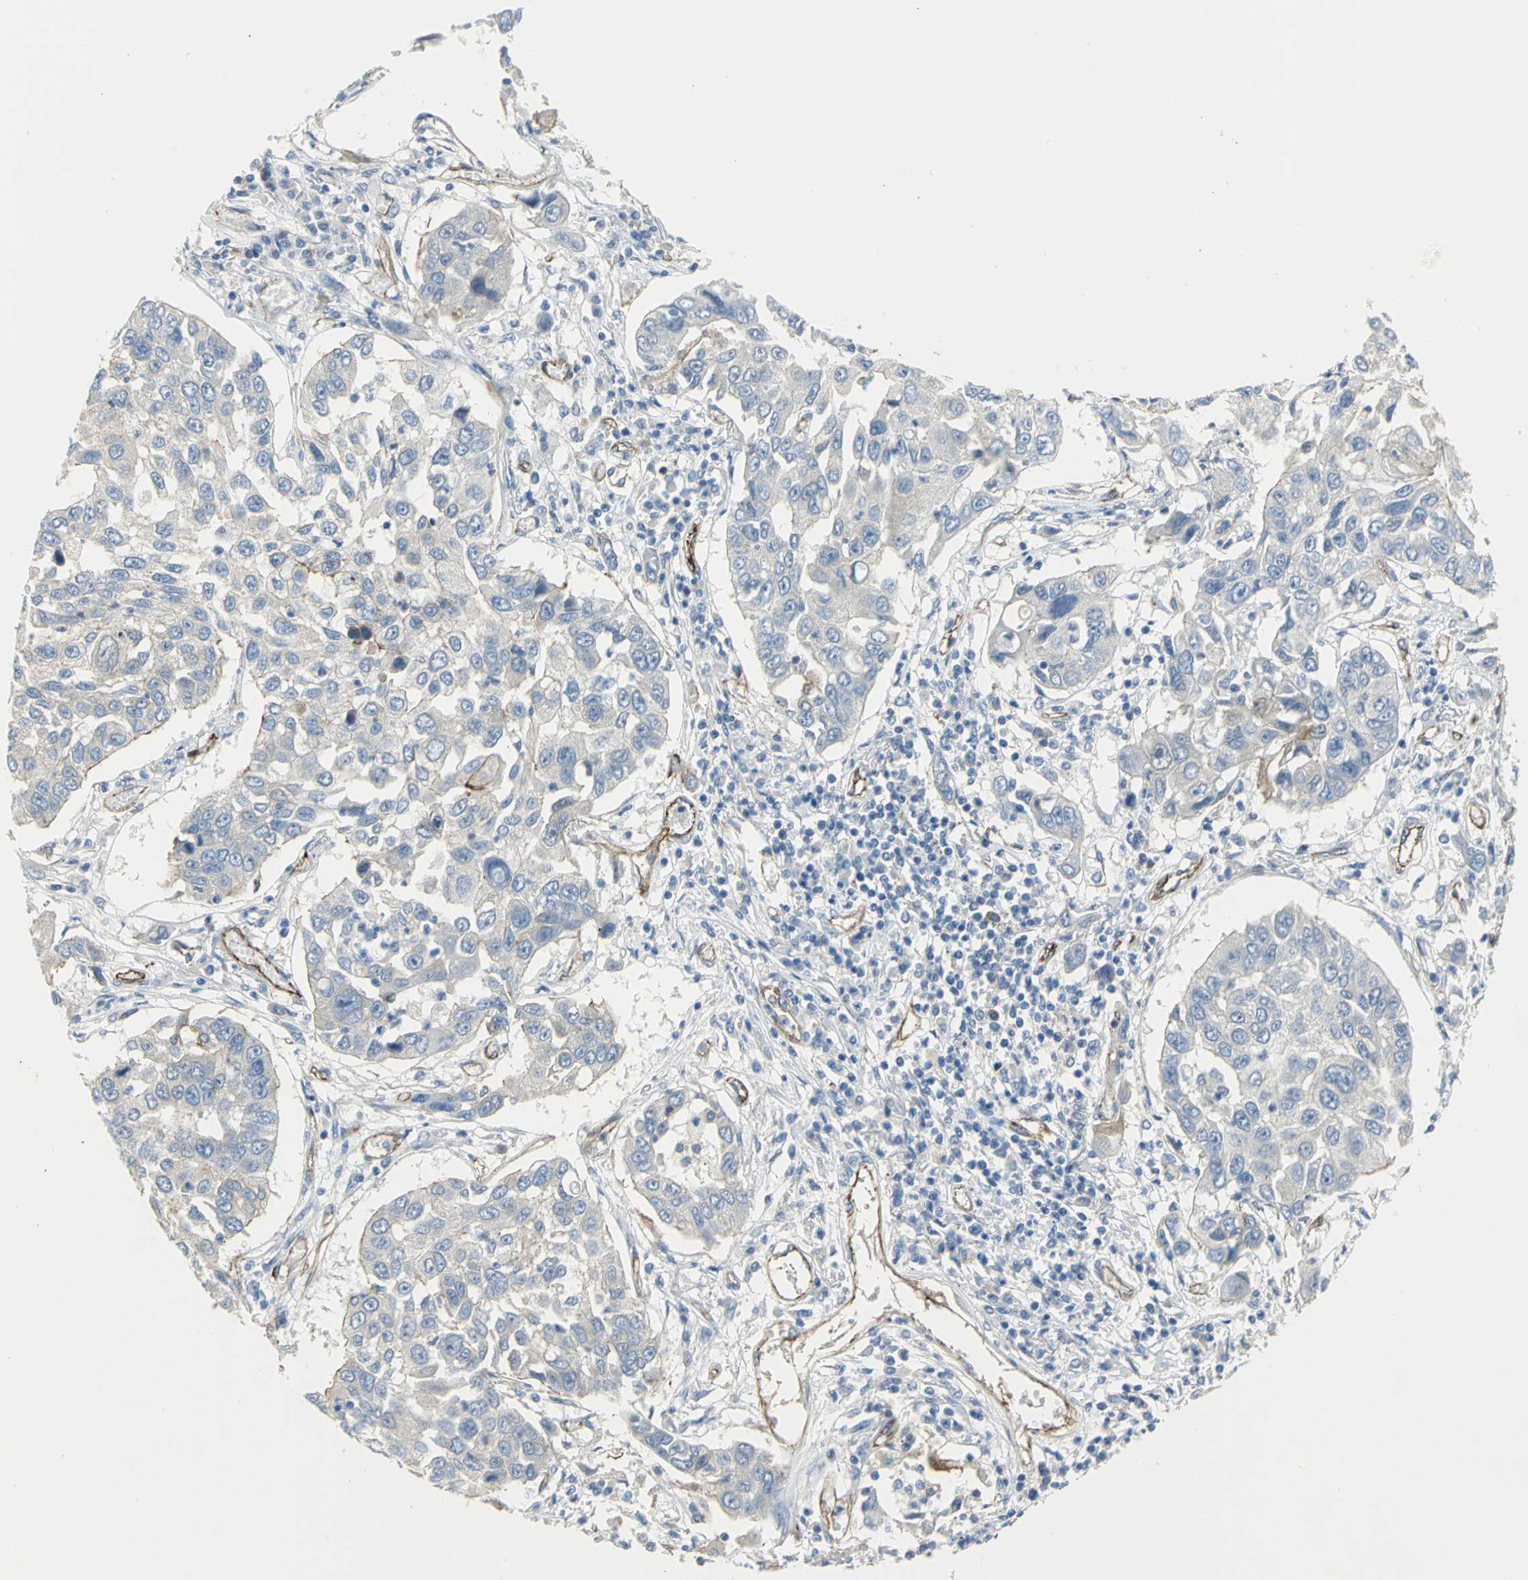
{"staining": {"intensity": "negative", "quantity": "none", "location": "none"}, "tissue": "lung cancer", "cell_type": "Tumor cells", "image_type": "cancer", "snomed": [{"axis": "morphology", "description": "Squamous cell carcinoma, NOS"}, {"axis": "topography", "description": "Lung"}], "caption": "The photomicrograph exhibits no staining of tumor cells in lung cancer.", "gene": "FLNB", "patient": {"sex": "male", "age": 71}}